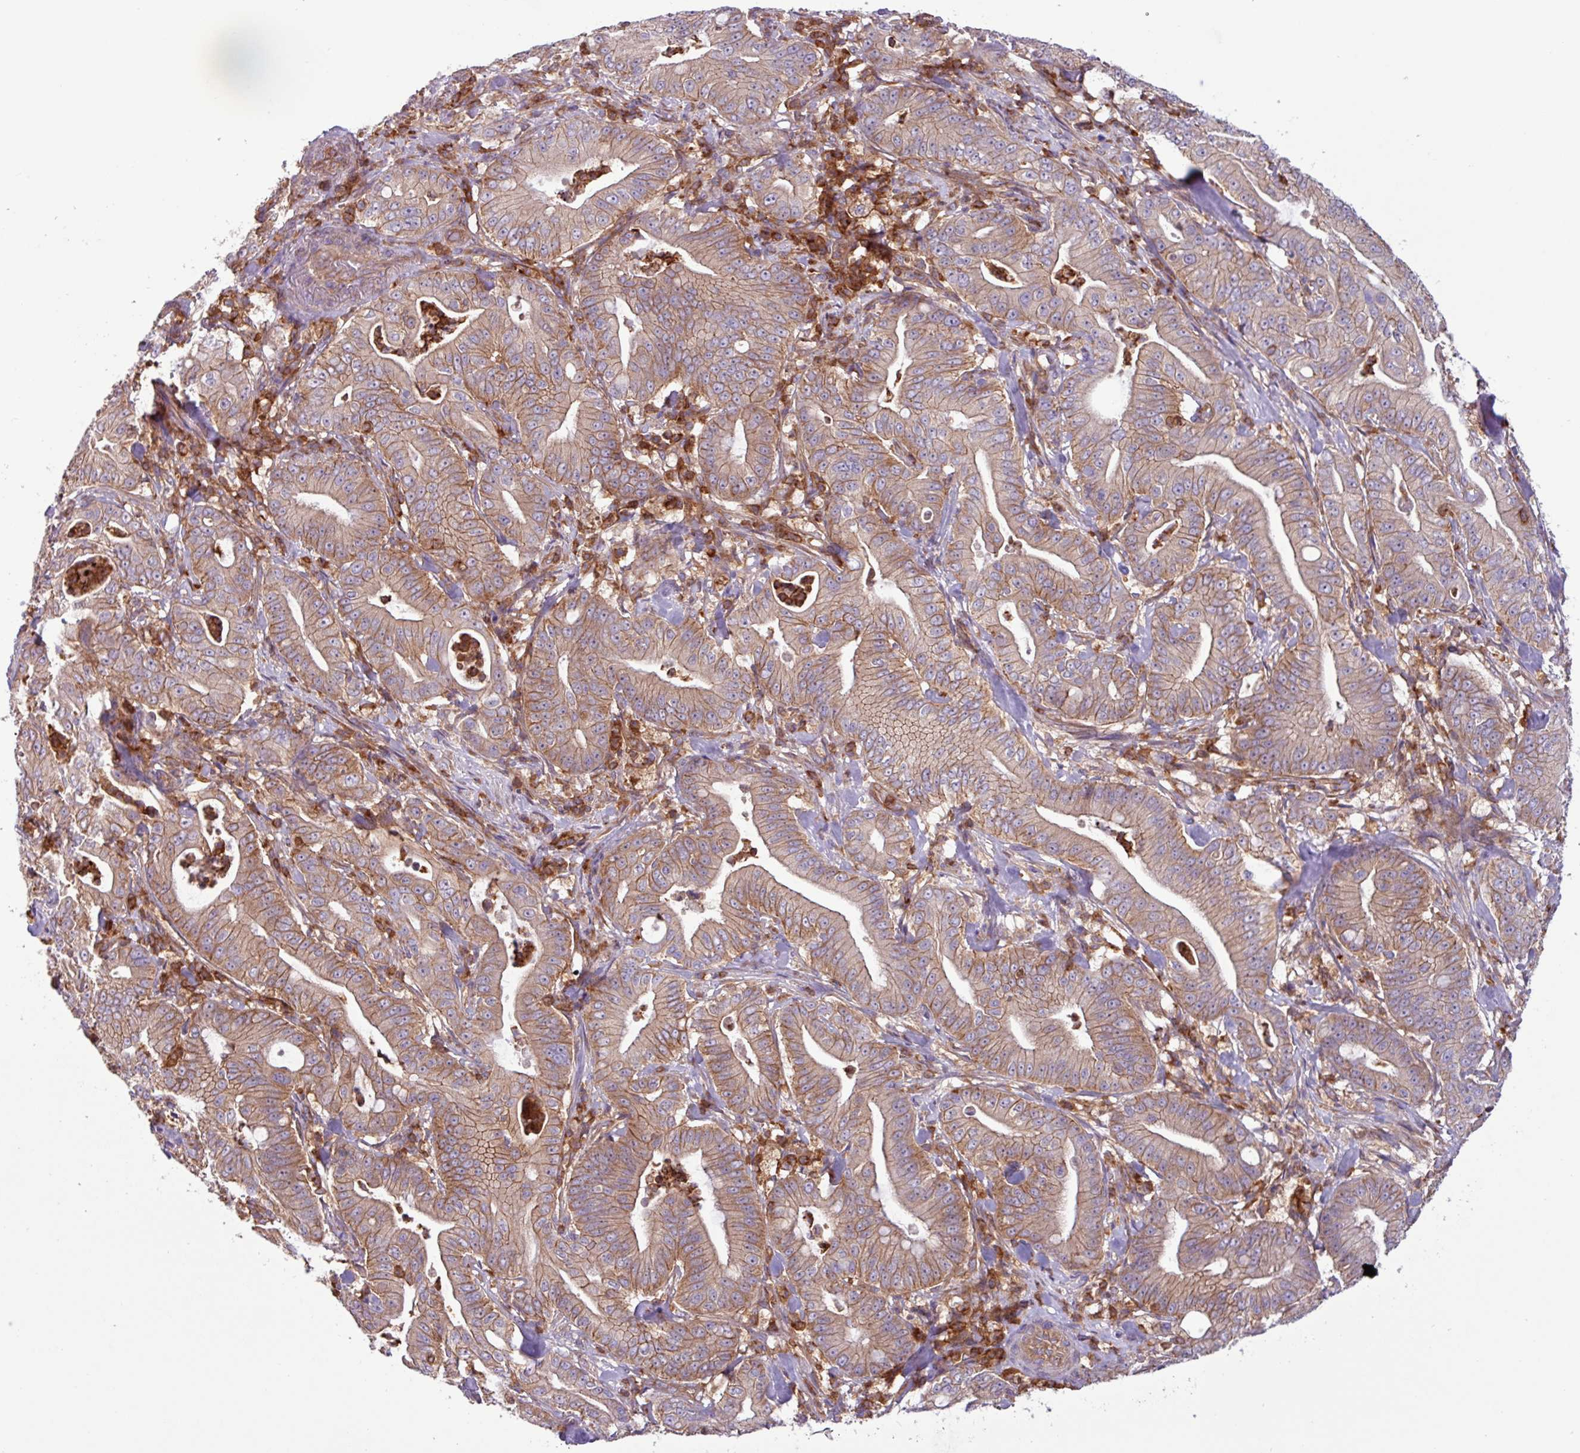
{"staining": {"intensity": "moderate", "quantity": ">75%", "location": "cytoplasmic/membranous"}, "tissue": "pancreatic cancer", "cell_type": "Tumor cells", "image_type": "cancer", "snomed": [{"axis": "morphology", "description": "Adenocarcinoma, NOS"}, {"axis": "topography", "description": "Pancreas"}], "caption": "Pancreatic cancer was stained to show a protein in brown. There is medium levels of moderate cytoplasmic/membranous expression in about >75% of tumor cells. Using DAB (3,3'-diaminobenzidine) (brown) and hematoxylin (blue) stains, captured at high magnification using brightfield microscopy.", "gene": "ACTR3", "patient": {"sex": "male", "age": 71}}